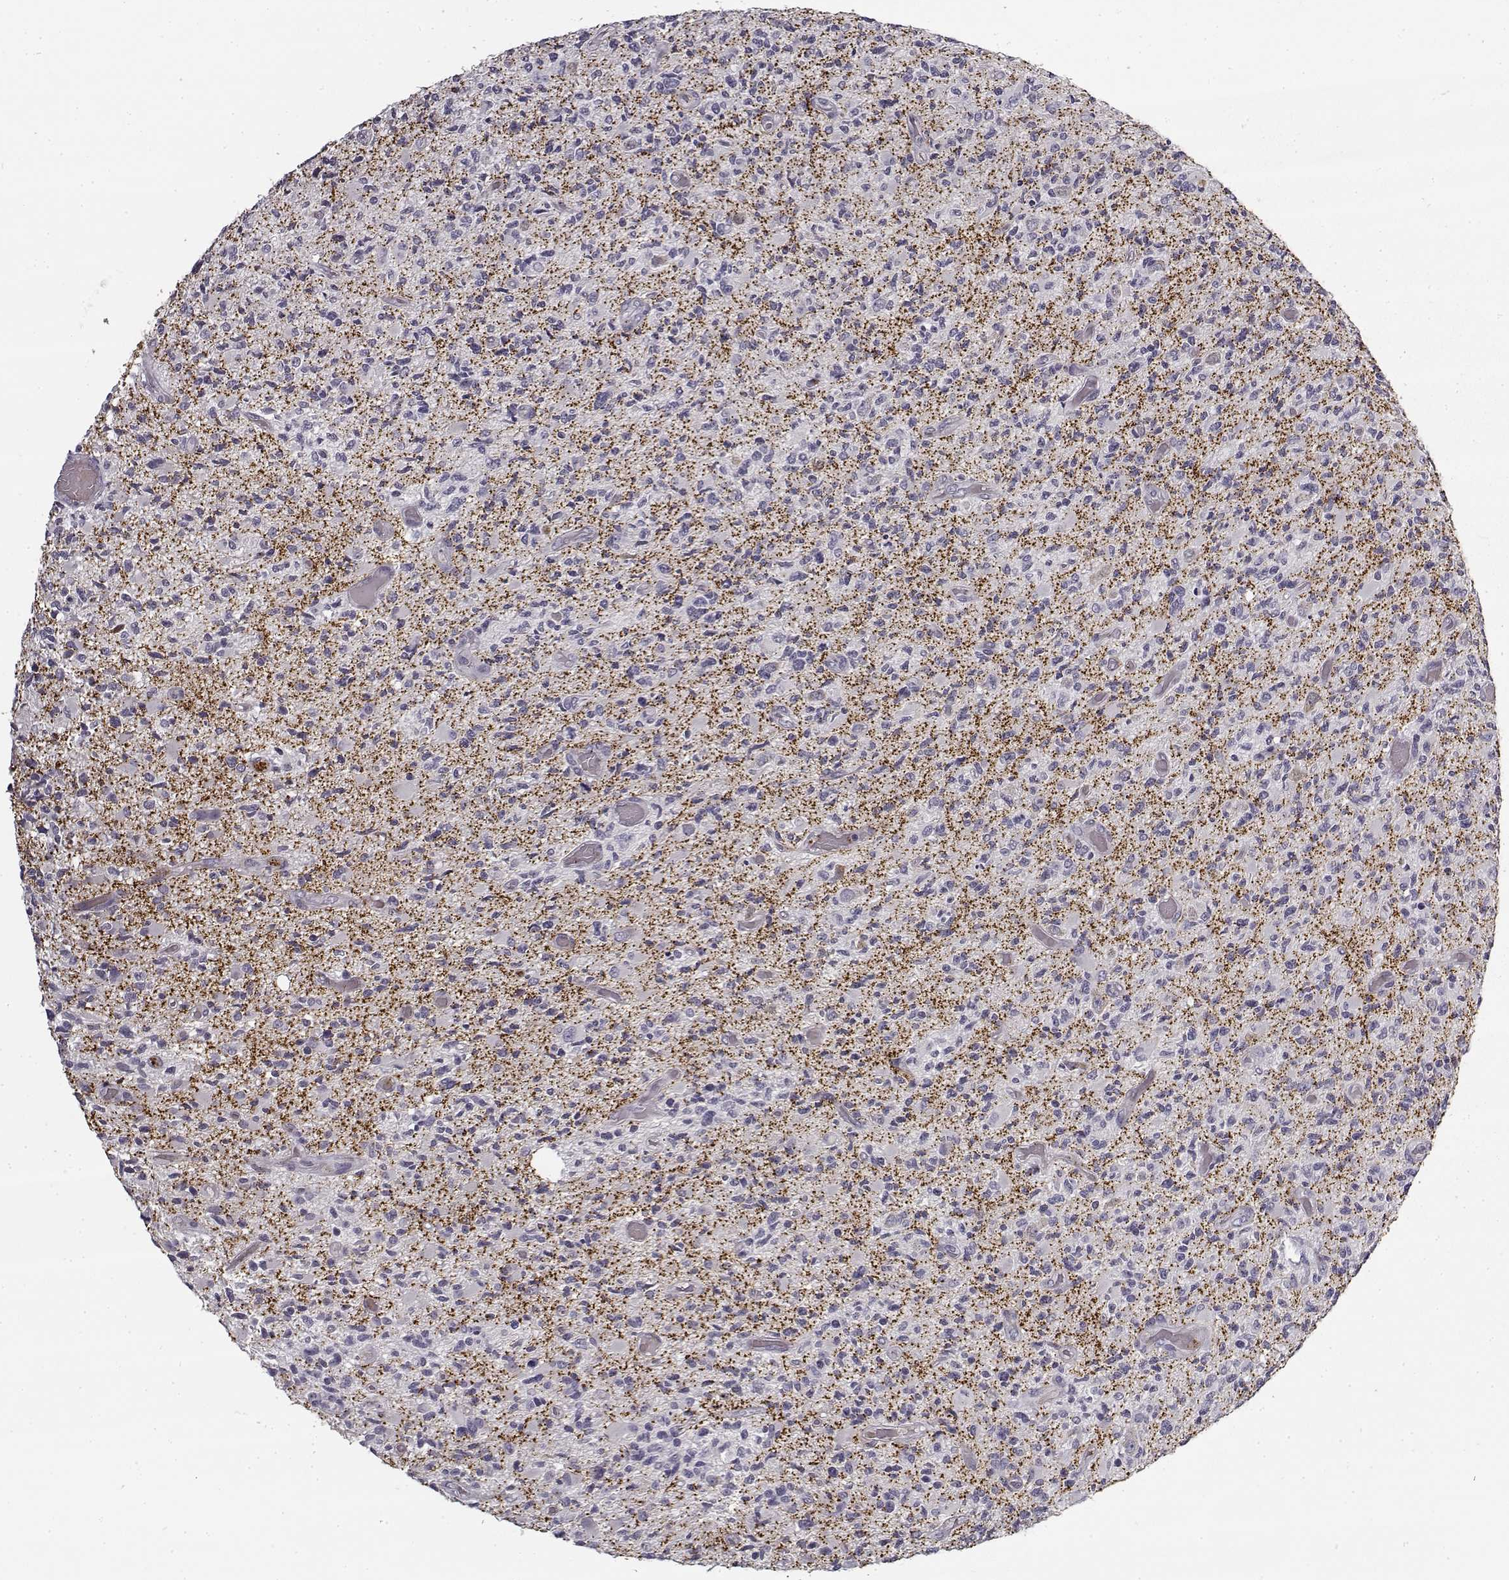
{"staining": {"intensity": "negative", "quantity": "none", "location": "none"}, "tissue": "glioma", "cell_type": "Tumor cells", "image_type": "cancer", "snomed": [{"axis": "morphology", "description": "Glioma, malignant, High grade"}, {"axis": "topography", "description": "Brain"}], "caption": "Human glioma stained for a protein using immunohistochemistry (IHC) exhibits no expression in tumor cells.", "gene": "SNCA", "patient": {"sex": "female", "age": 63}}